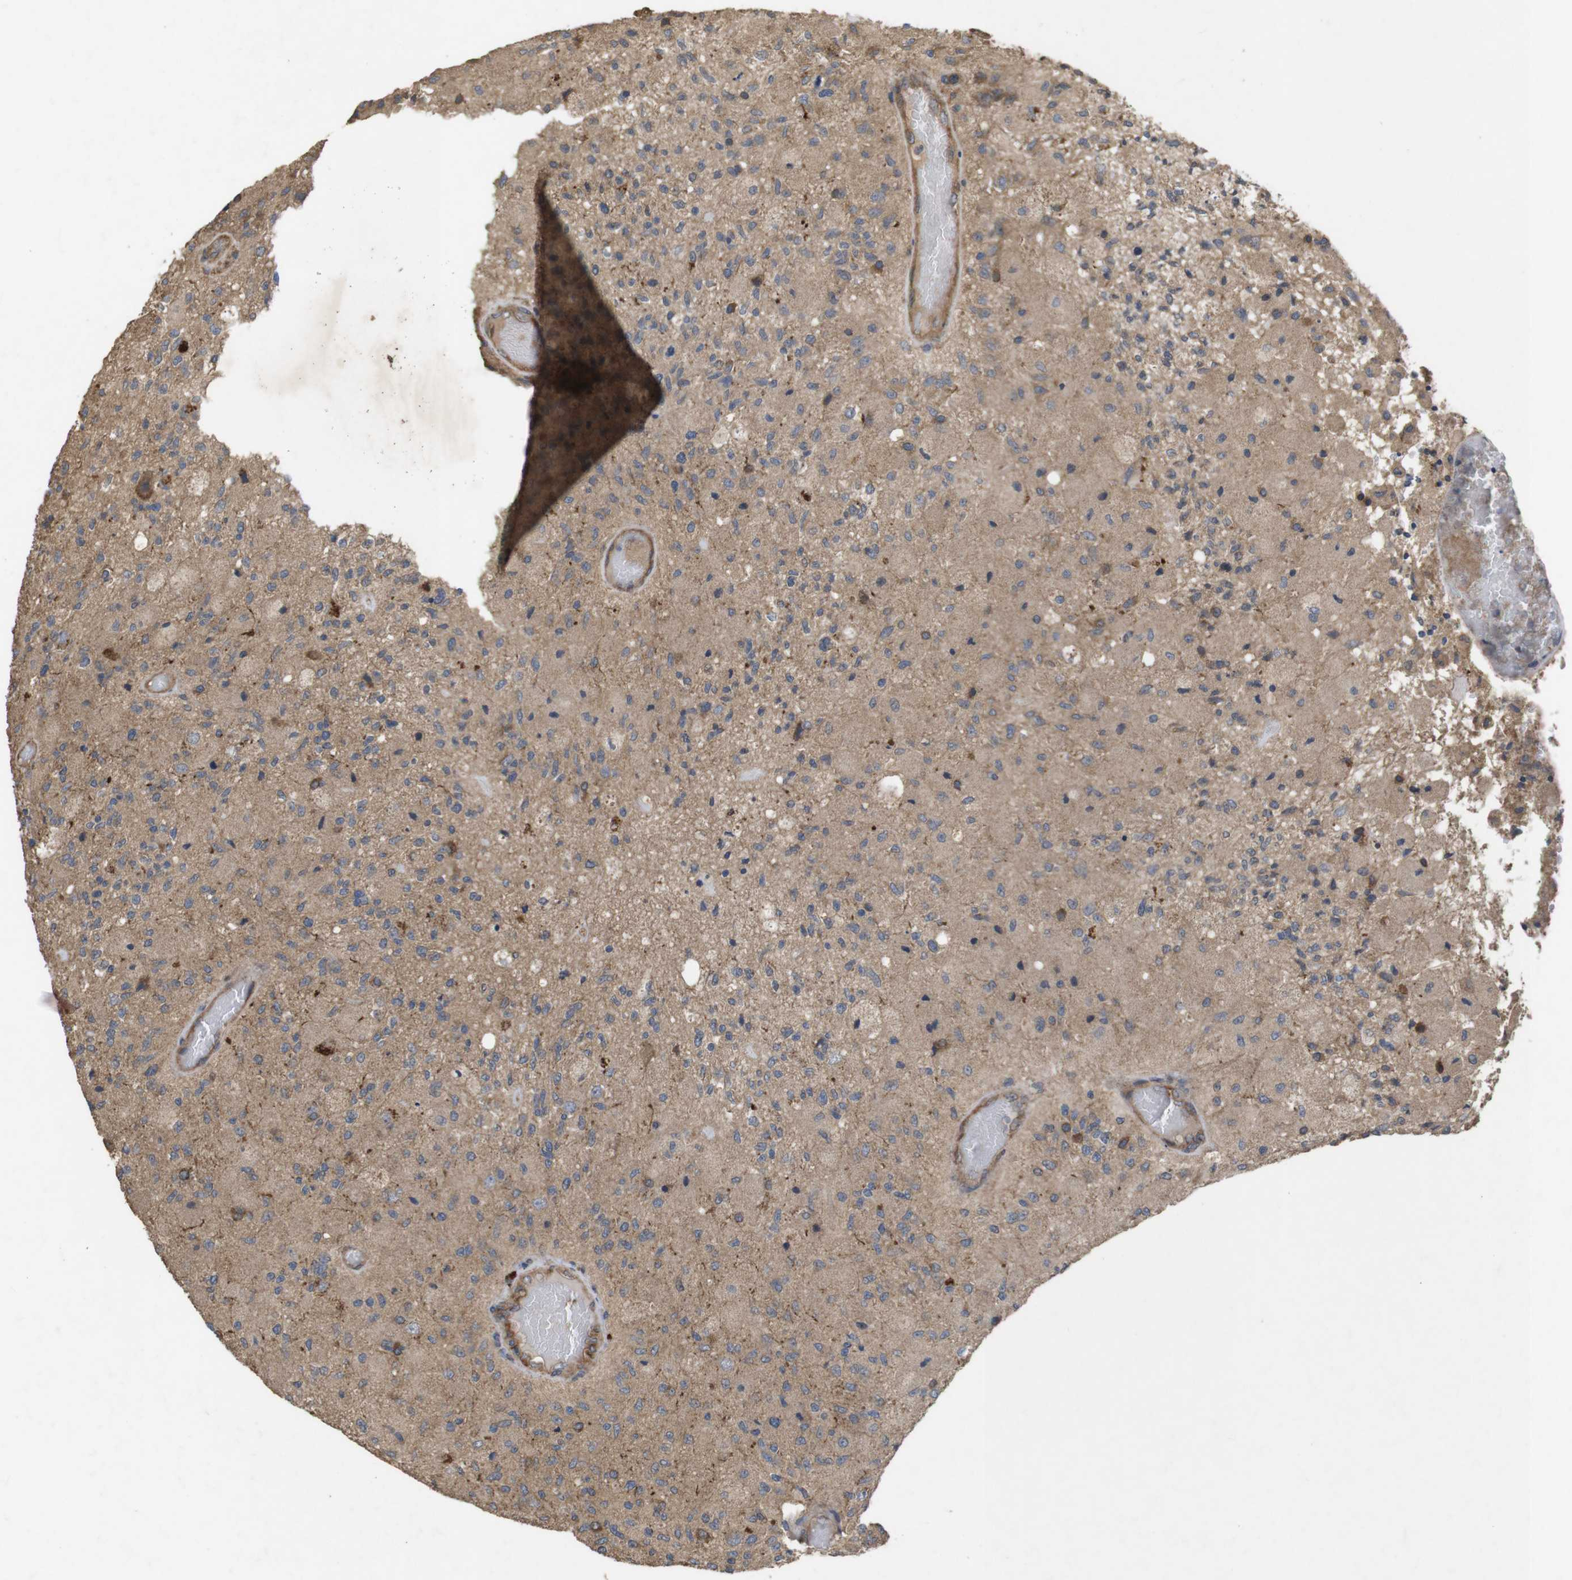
{"staining": {"intensity": "moderate", "quantity": "<25%", "location": "cytoplasmic/membranous"}, "tissue": "glioma", "cell_type": "Tumor cells", "image_type": "cancer", "snomed": [{"axis": "morphology", "description": "Normal tissue, NOS"}, {"axis": "morphology", "description": "Glioma, malignant, High grade"}, {"axis": "topography", "description": "Cerebral cortex"}], "caption": "Protein expression analysis of human glioma reveals moderate cytoplasmic/membranous positivity in about <25% of tumor cells.", "gene": "KCNS3", "patient": {"sex": "male", "age": 77}}